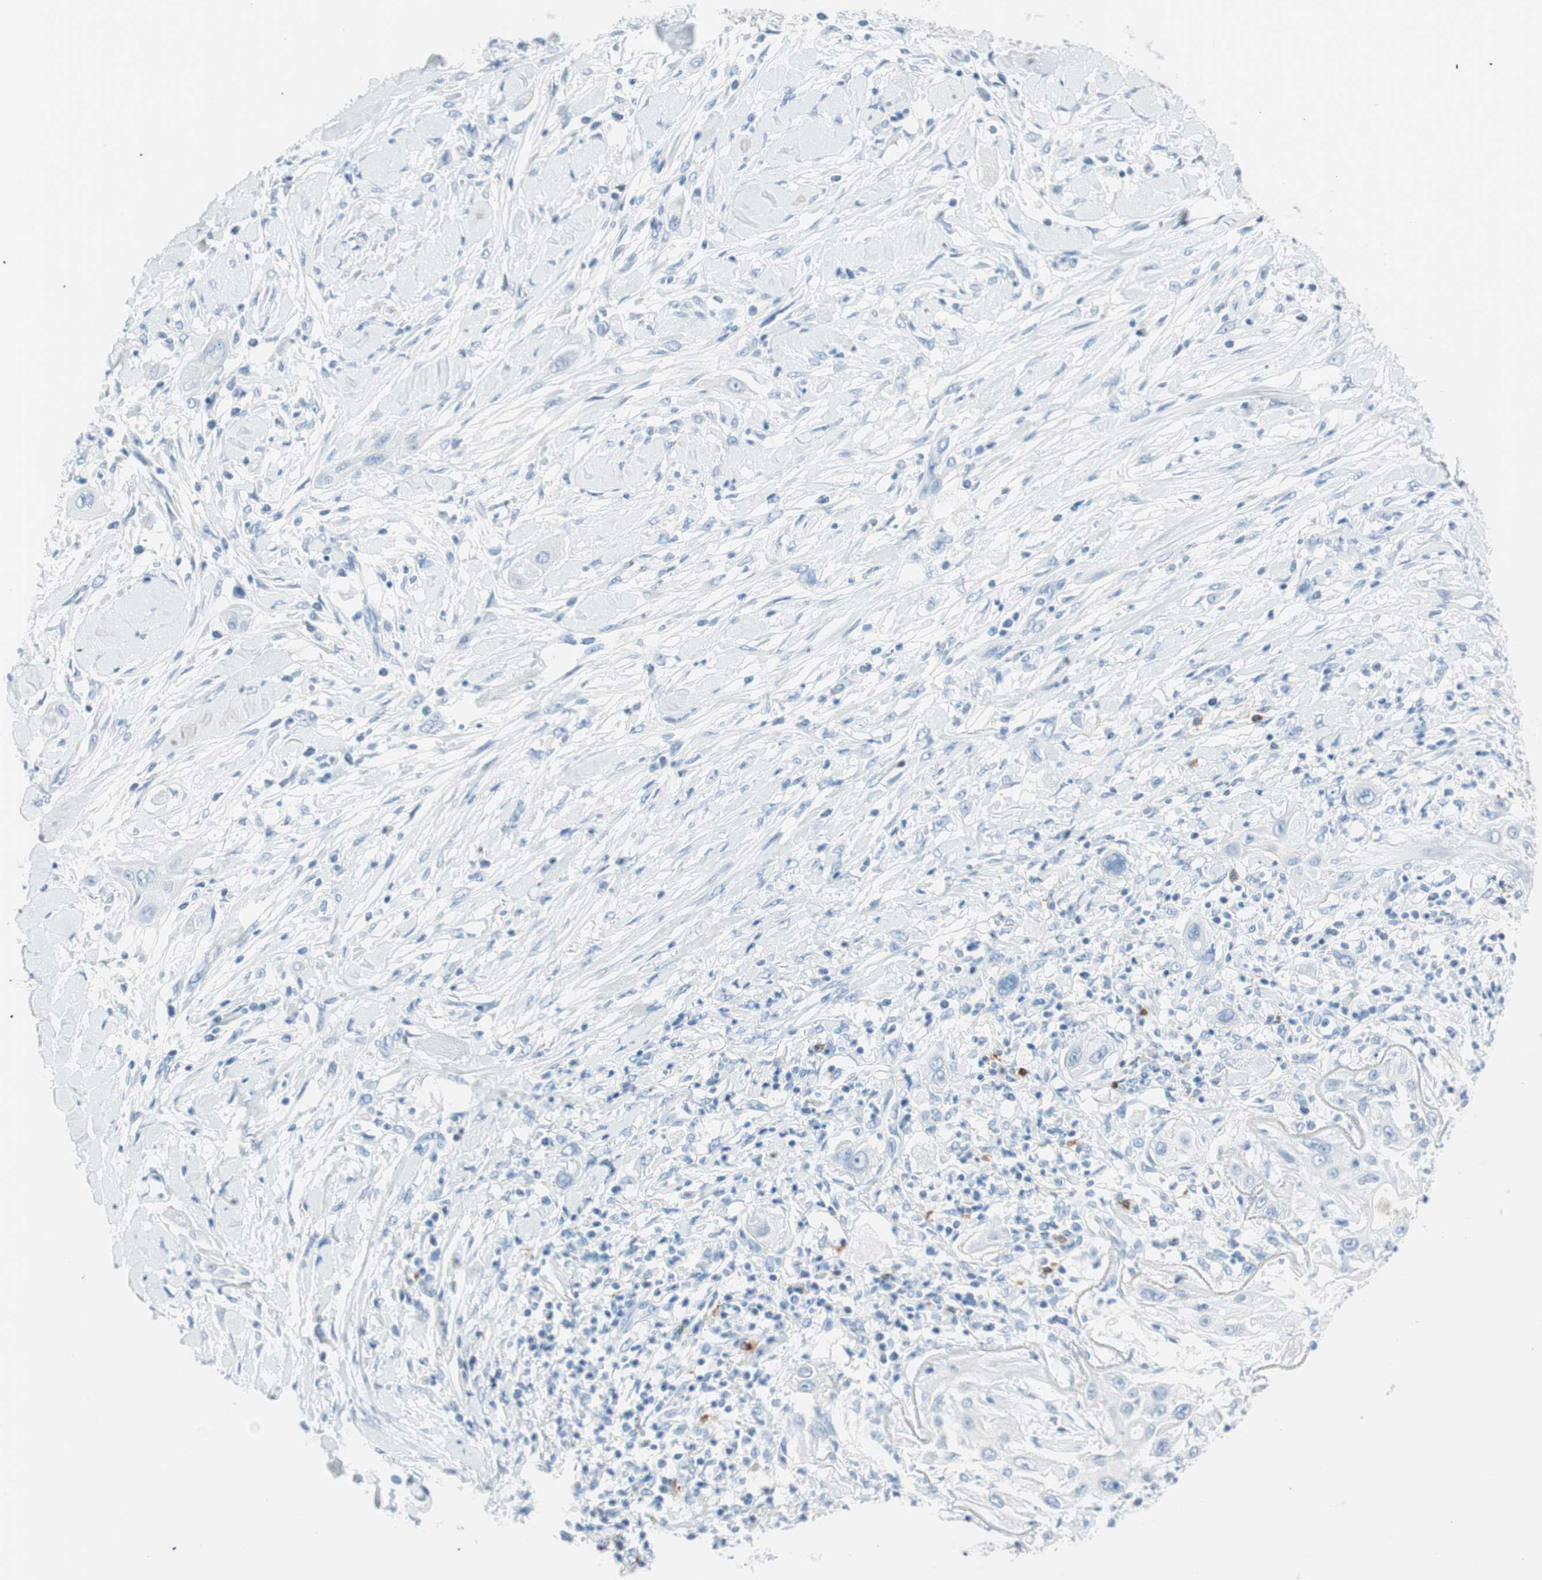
{"staining": {"intensity": "negative", "quantity": "none", "location": "none"}, "tissue": "lung cancer", "cell_type": "Tumor cells", "image_type": "cancer", "snomed": [{"axis": "morphology", "description": "Squamous cell carcinoma, NOS"}, {"axis": "topography", "description": "Lung"}], "caption": "High power microscopy histopathology image of an IHC micrograph of lung cancer (squamous cell carcinoma), revealing no significant staining in tumor cells.", "gene": "TNFRSF13C", "patient": {"sex": "female", "age": 47}}